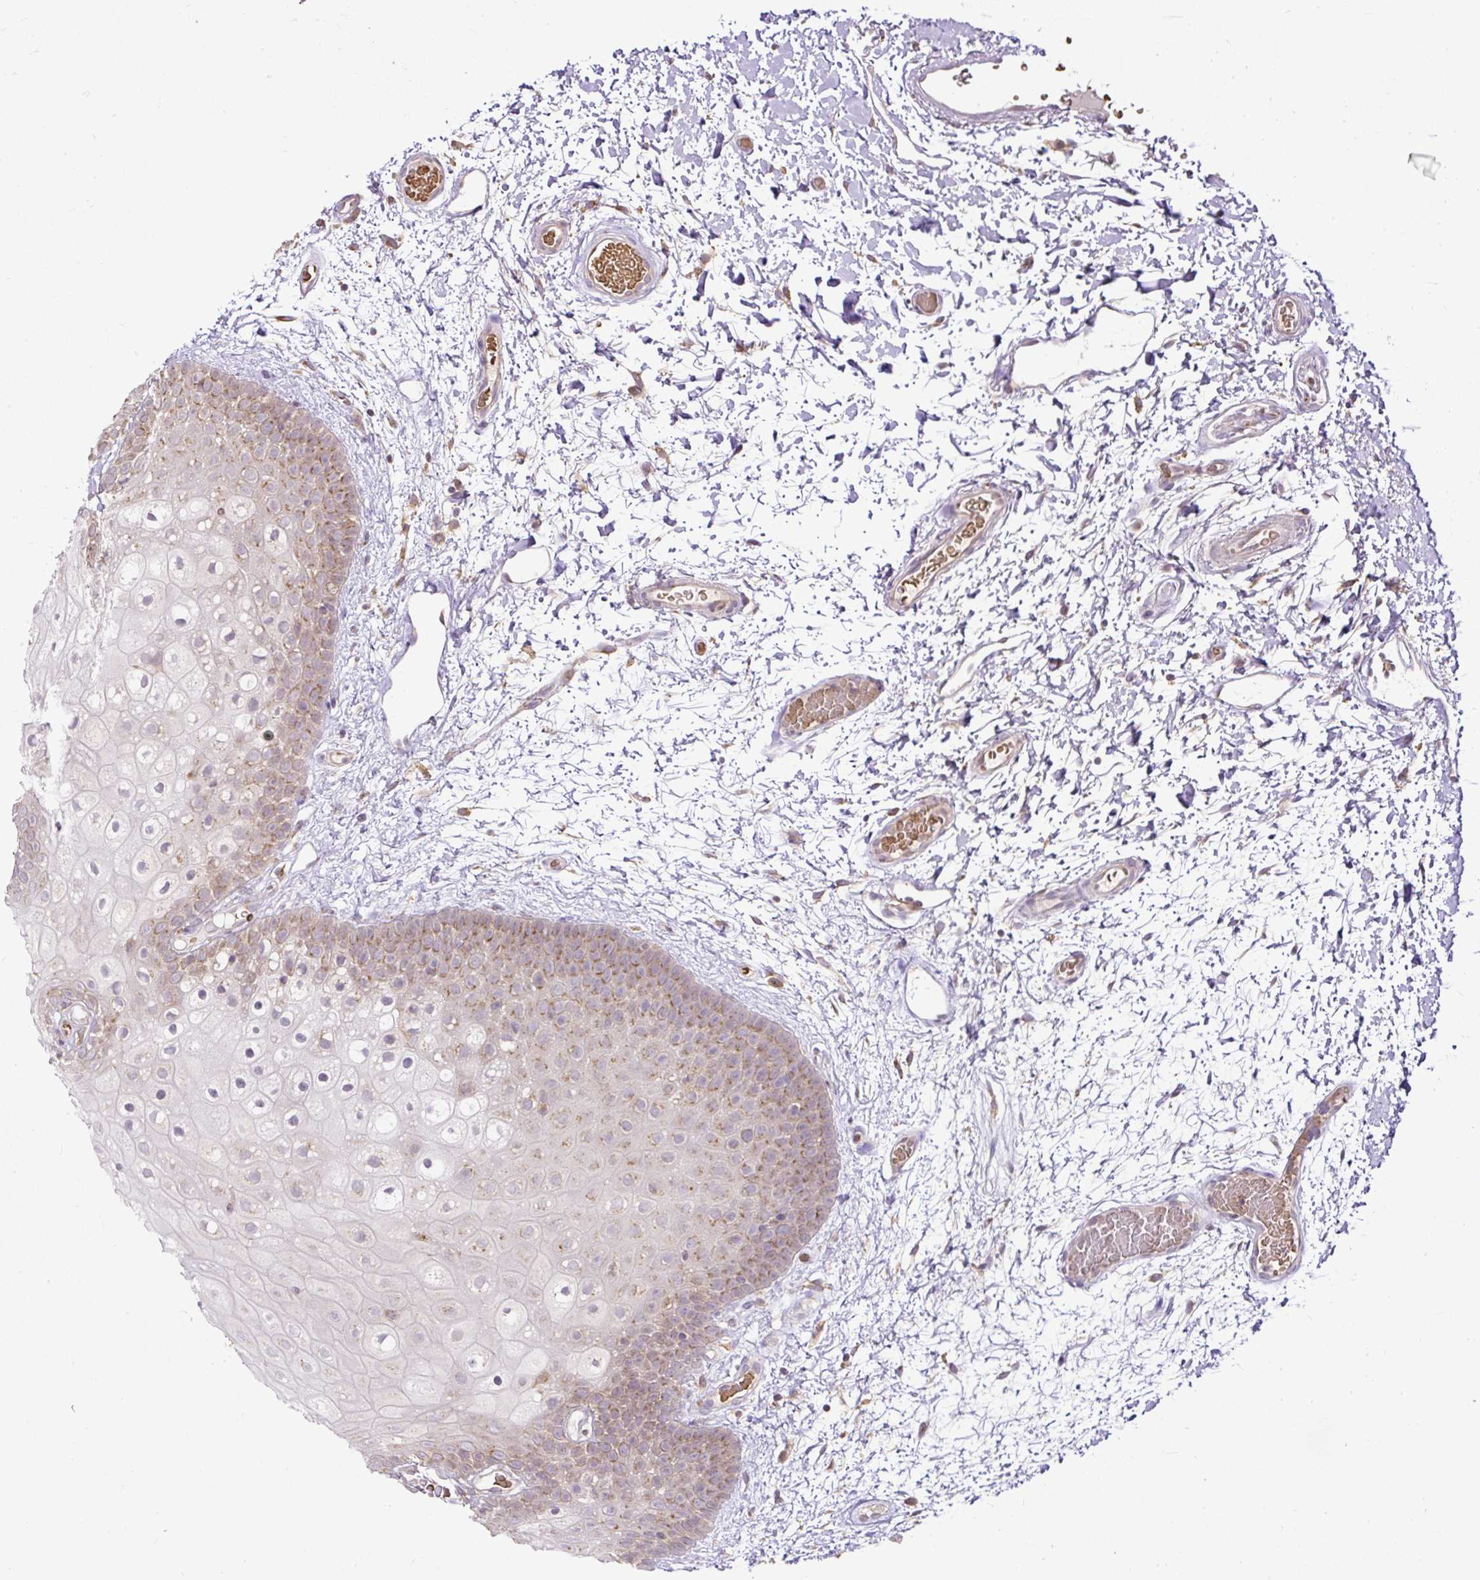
{"staining": {"intensity": "moderate", "quantity": "25%-75%", "location": "cytoplasmic/membranous"}, "tissue": "oral mucosa", "cell_type": "Squamous epithelial cells", "image_type": "normal", "snomed": [{"axis": "morphology", "description": "Normal tissue, NOS"}, {"axis": "morphology", "description": "Squamous cell carcinoma, NOS"}, {"axis": "topography", "description": "Oral tissue"}, {"axis": "topography", "description": "Tounge, NOS"}, {"axis": "topography", "description": "Head-Neck"}], "caption": "Moderate cytoplasmic/membranous positivity for a protein is seen in about 25%-75% of squamous epithelial cells of unremarkable oral mucosa using immunohistochemistry (IHC).", "gene": "SMC4", "patient": {"sex": "male", "age": 76}}